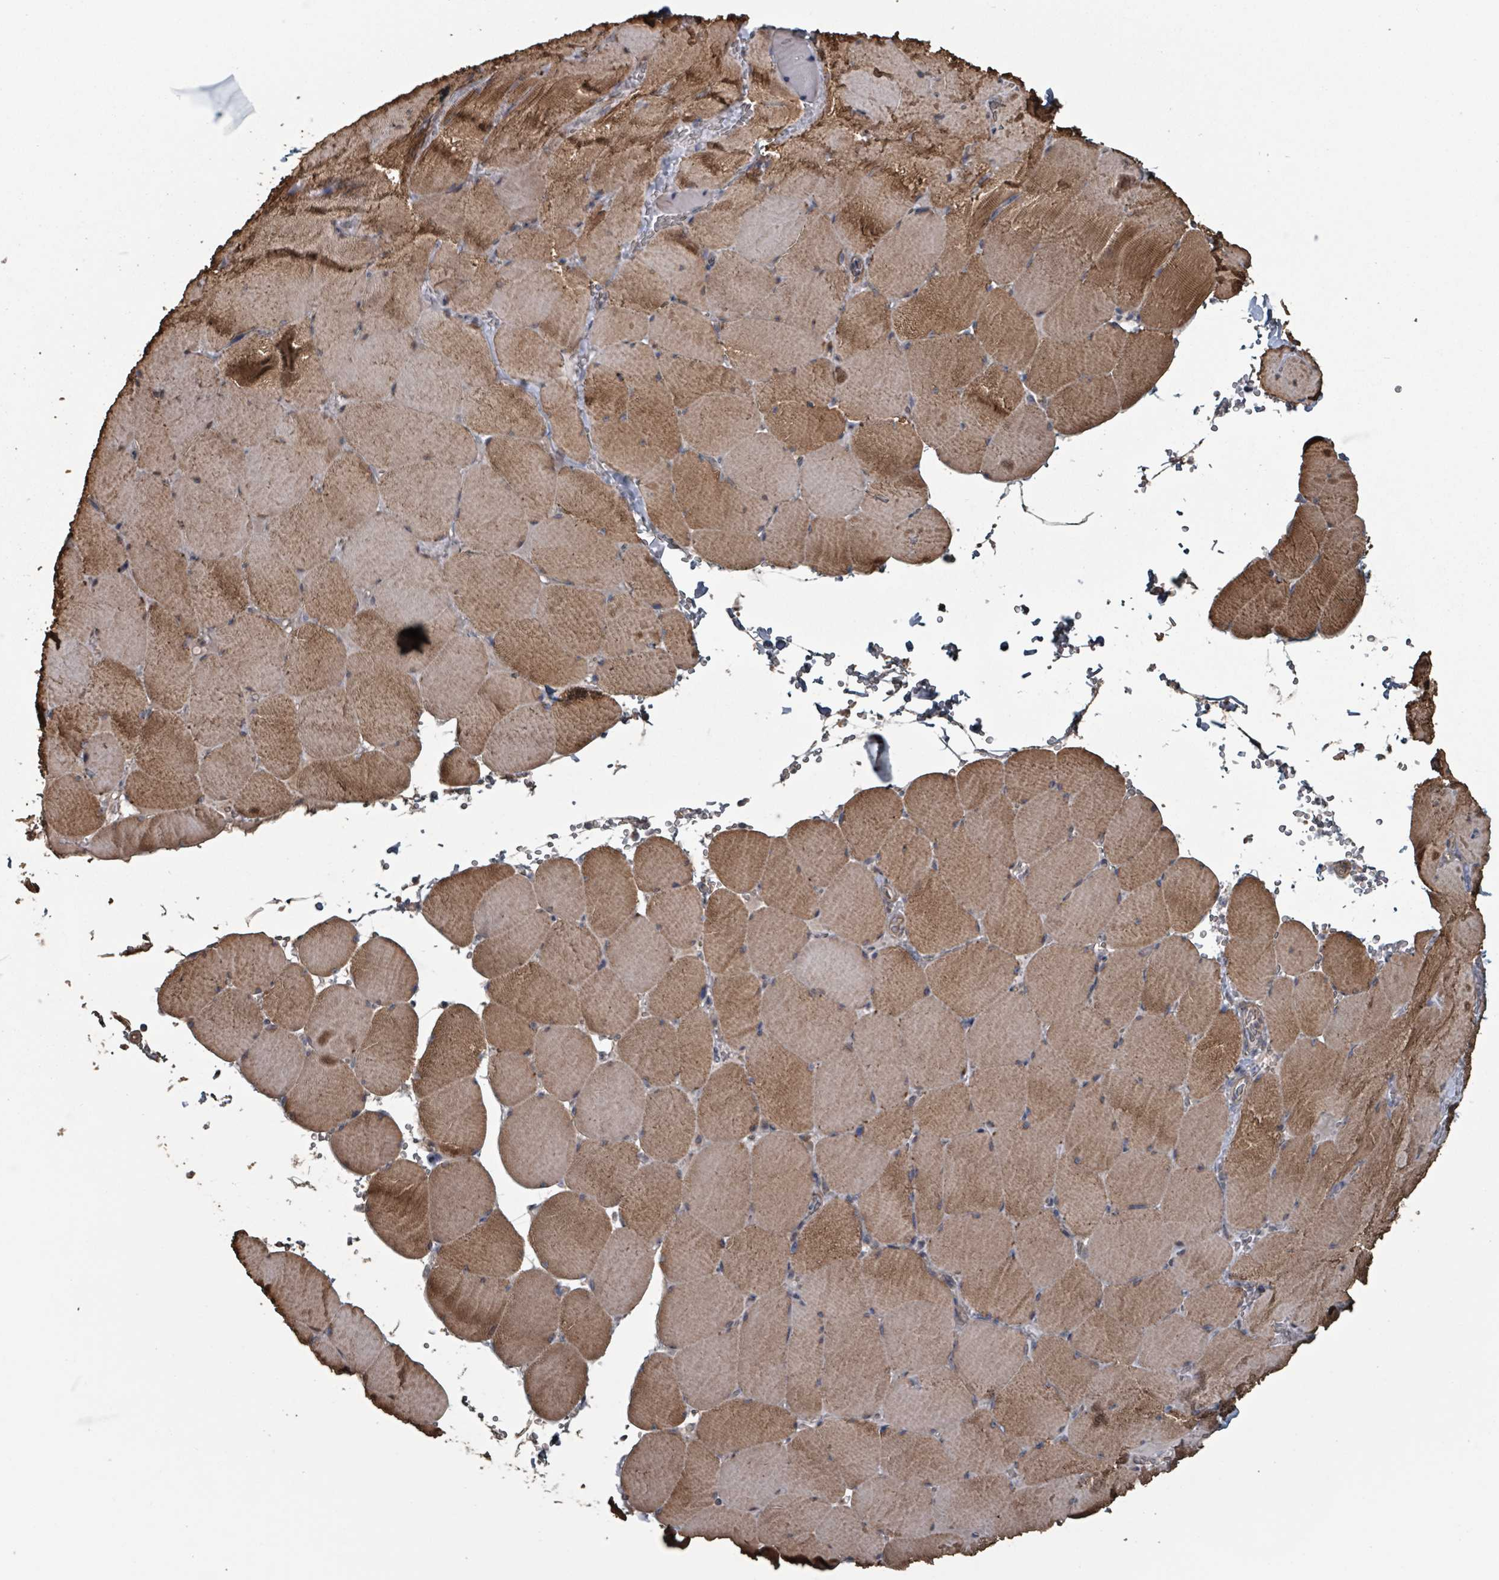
{"staining": {"intensity": "moderate", "quantity": ">75%", "location": "cytoplasmic/membranous"}, "tissue": "skeletal muscle", "cell_type": "Myocytes", "image_type": "normal", "snomed": [{"axis": "morphology", "description": "Normal tissue, NOS"}, {"axis": "topography", "description": "Skeletal muscle"}, {"axis": "topography", "description": "Head-Neck"}], "caption": "Brown immunohistochemical staining in benign human skeletal muscle exhibits moderate cytoplasmic/membranous expression in approximately >75% of myocytes.", "gene": "MRPL4", "patient": {"sex": "male", "age": 66}}